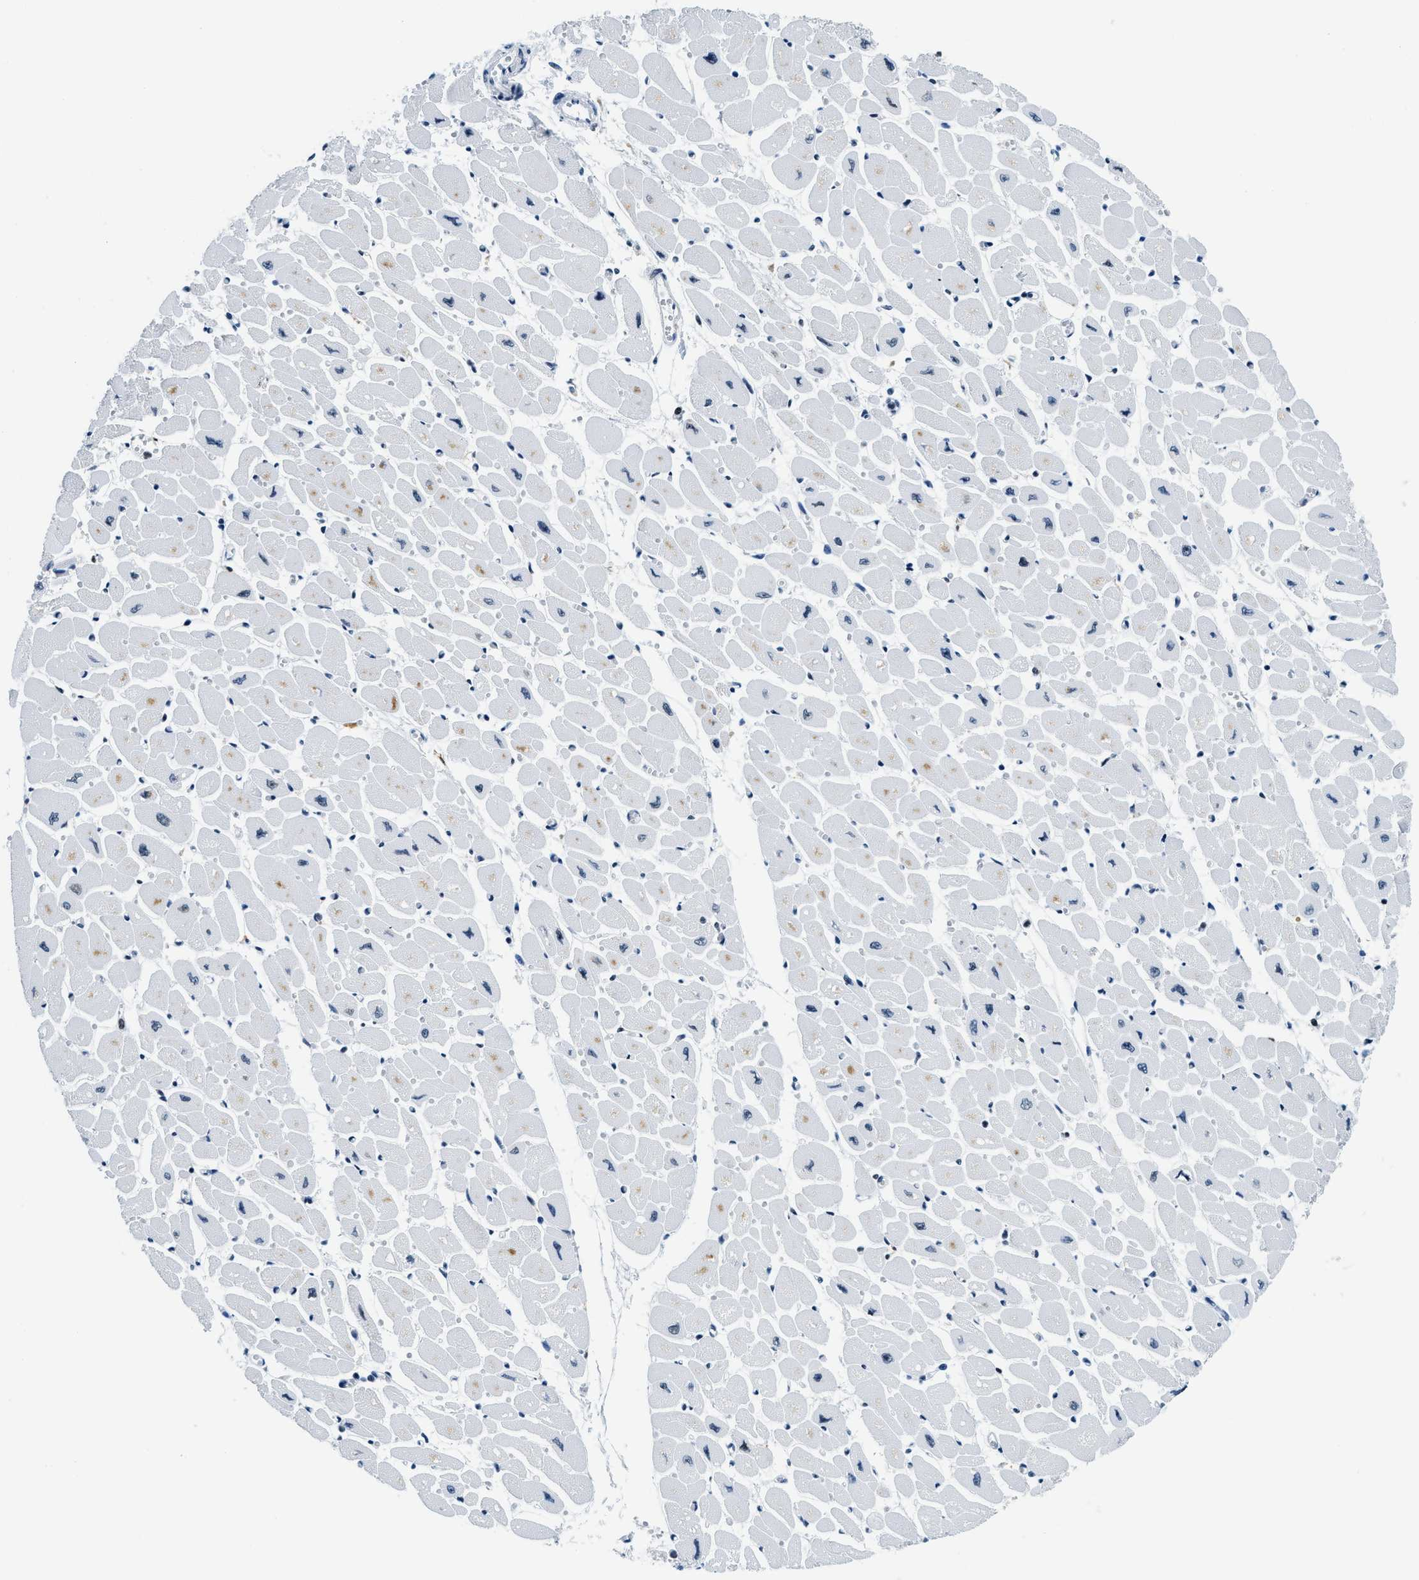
{"staining": {"intensity": "weak", "quantity": "<25%", "location": "cytoplasmic/membranous,nuclear"}, "tissue": "heart muscle", "cell_type": "Cardiomyocytes", "image_type": "normal", "snomed": [{"axis": "morphology", "description": "Normal tissue, NOS"}, {"axis": "topography", "description": "Heart"}], "caption": "An immunohistochemistry photomicrograph of benign heart muscle is shown. There is no staining in cardiomyocytes of heart muscle.", "gene": "TOP1", "patient": {"sex": "female", "age": 54}}